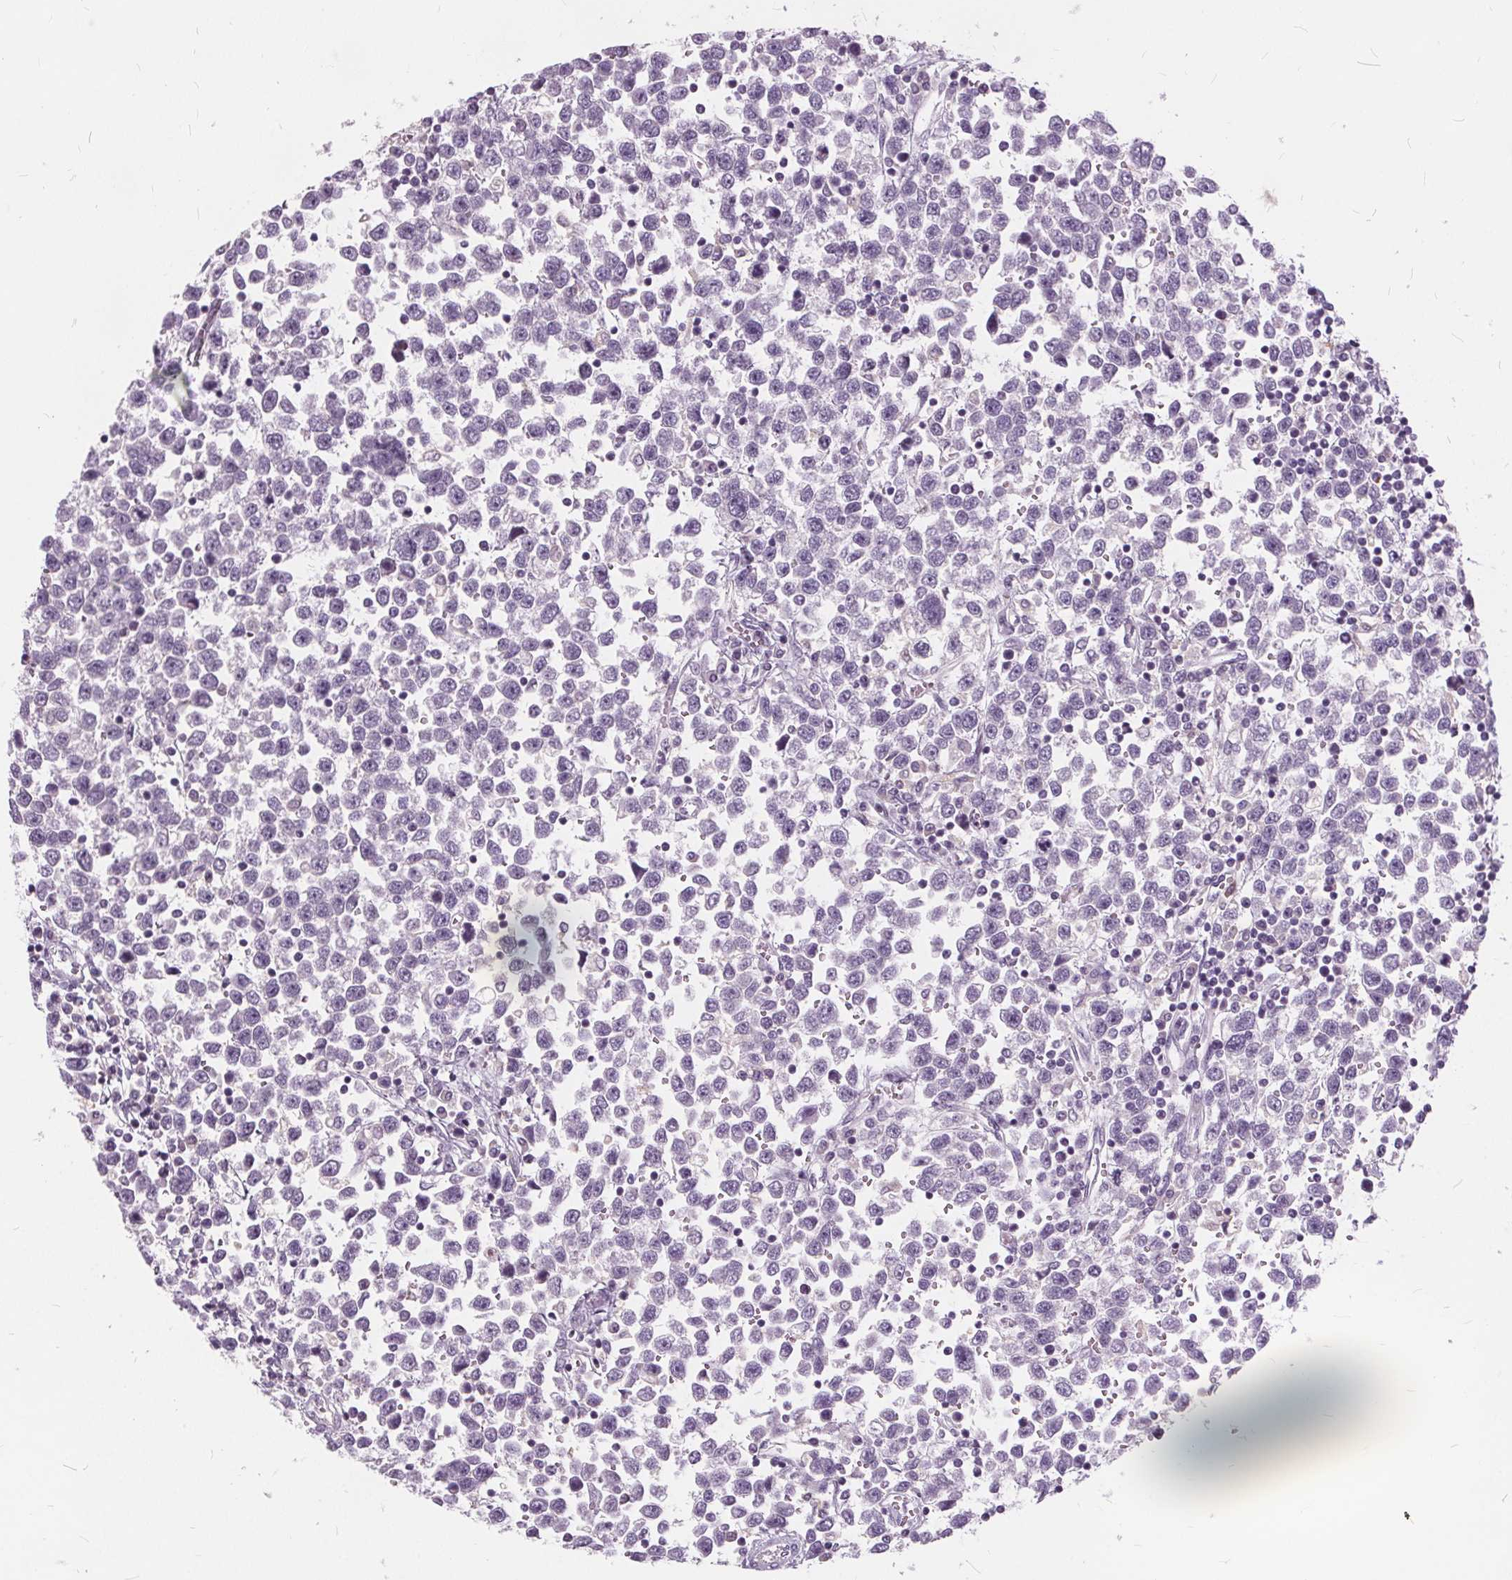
{"staining": {"intensity": "negative", "quantity": "none", "location": "none"}, "tissue": "testis cancer", "cell_type": "Tumor cells", "image_type": "cancer", "snomed": [{"axis": "morphology", "description": "Seminoma, NOS"}, {"axis": "topography", "description": "Testis"}], "caption": "Tumor cells show no significant staining in testis cancer.", "gene": "HAAO", "patient": {"sex": "male", "age": 34}}